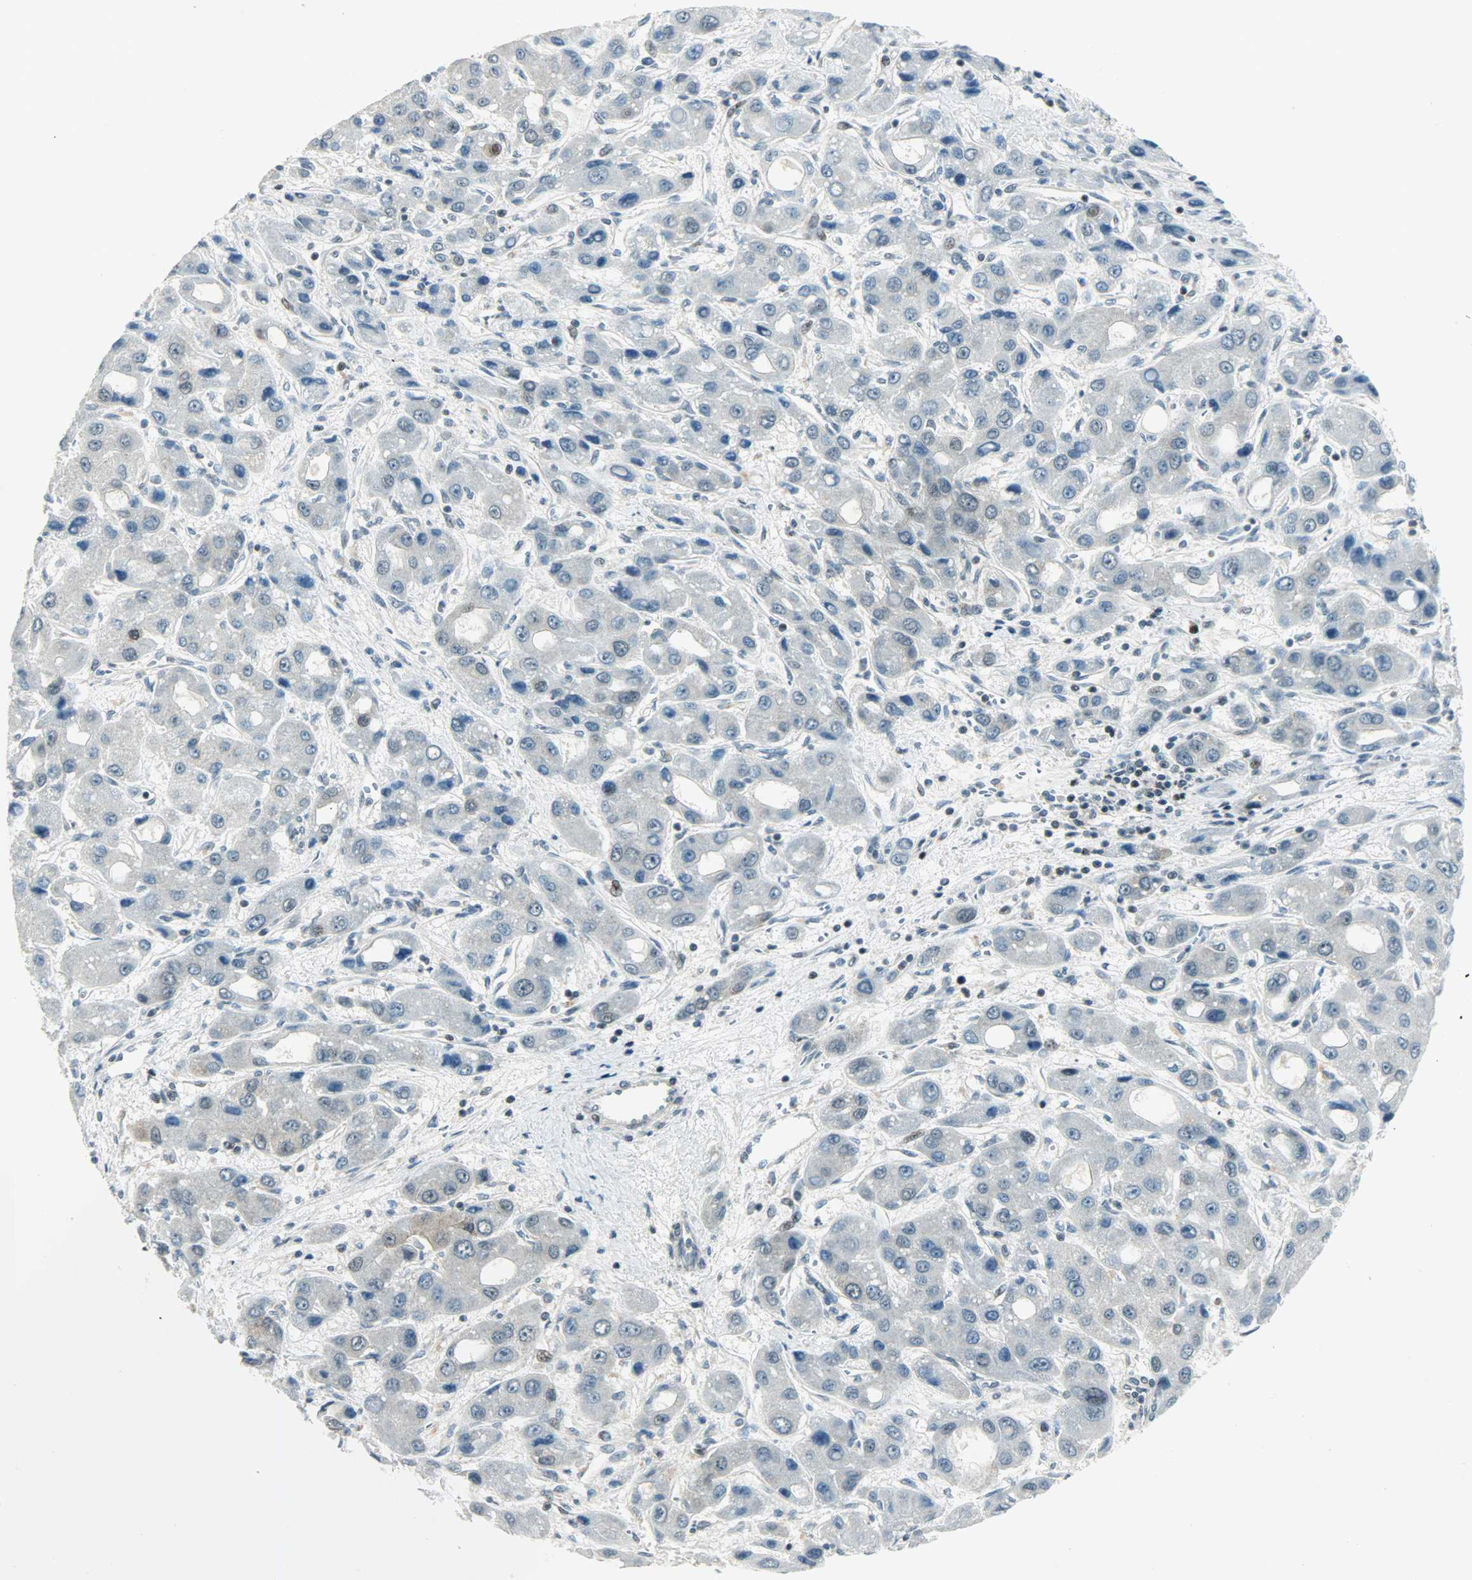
{"staining": {"intensity": "negative", "quantity": "none", "location": "none"}, "tissue": "liver cancer", "cell_type": "Tumor cells", "image_type": "cancer", "snomed": [{"axis": "morphology", "description": "Carcinoma, Hepatocellular, NOS"}, {"axis": "topography", "description": "Liver"}], "caption": "This is a histopathology image of immunohistochemistry staining of liver cancer, which shows no positivity in tumor cells.", "gene": "IL15", "patient": {"sex": "male", "age": 55}}